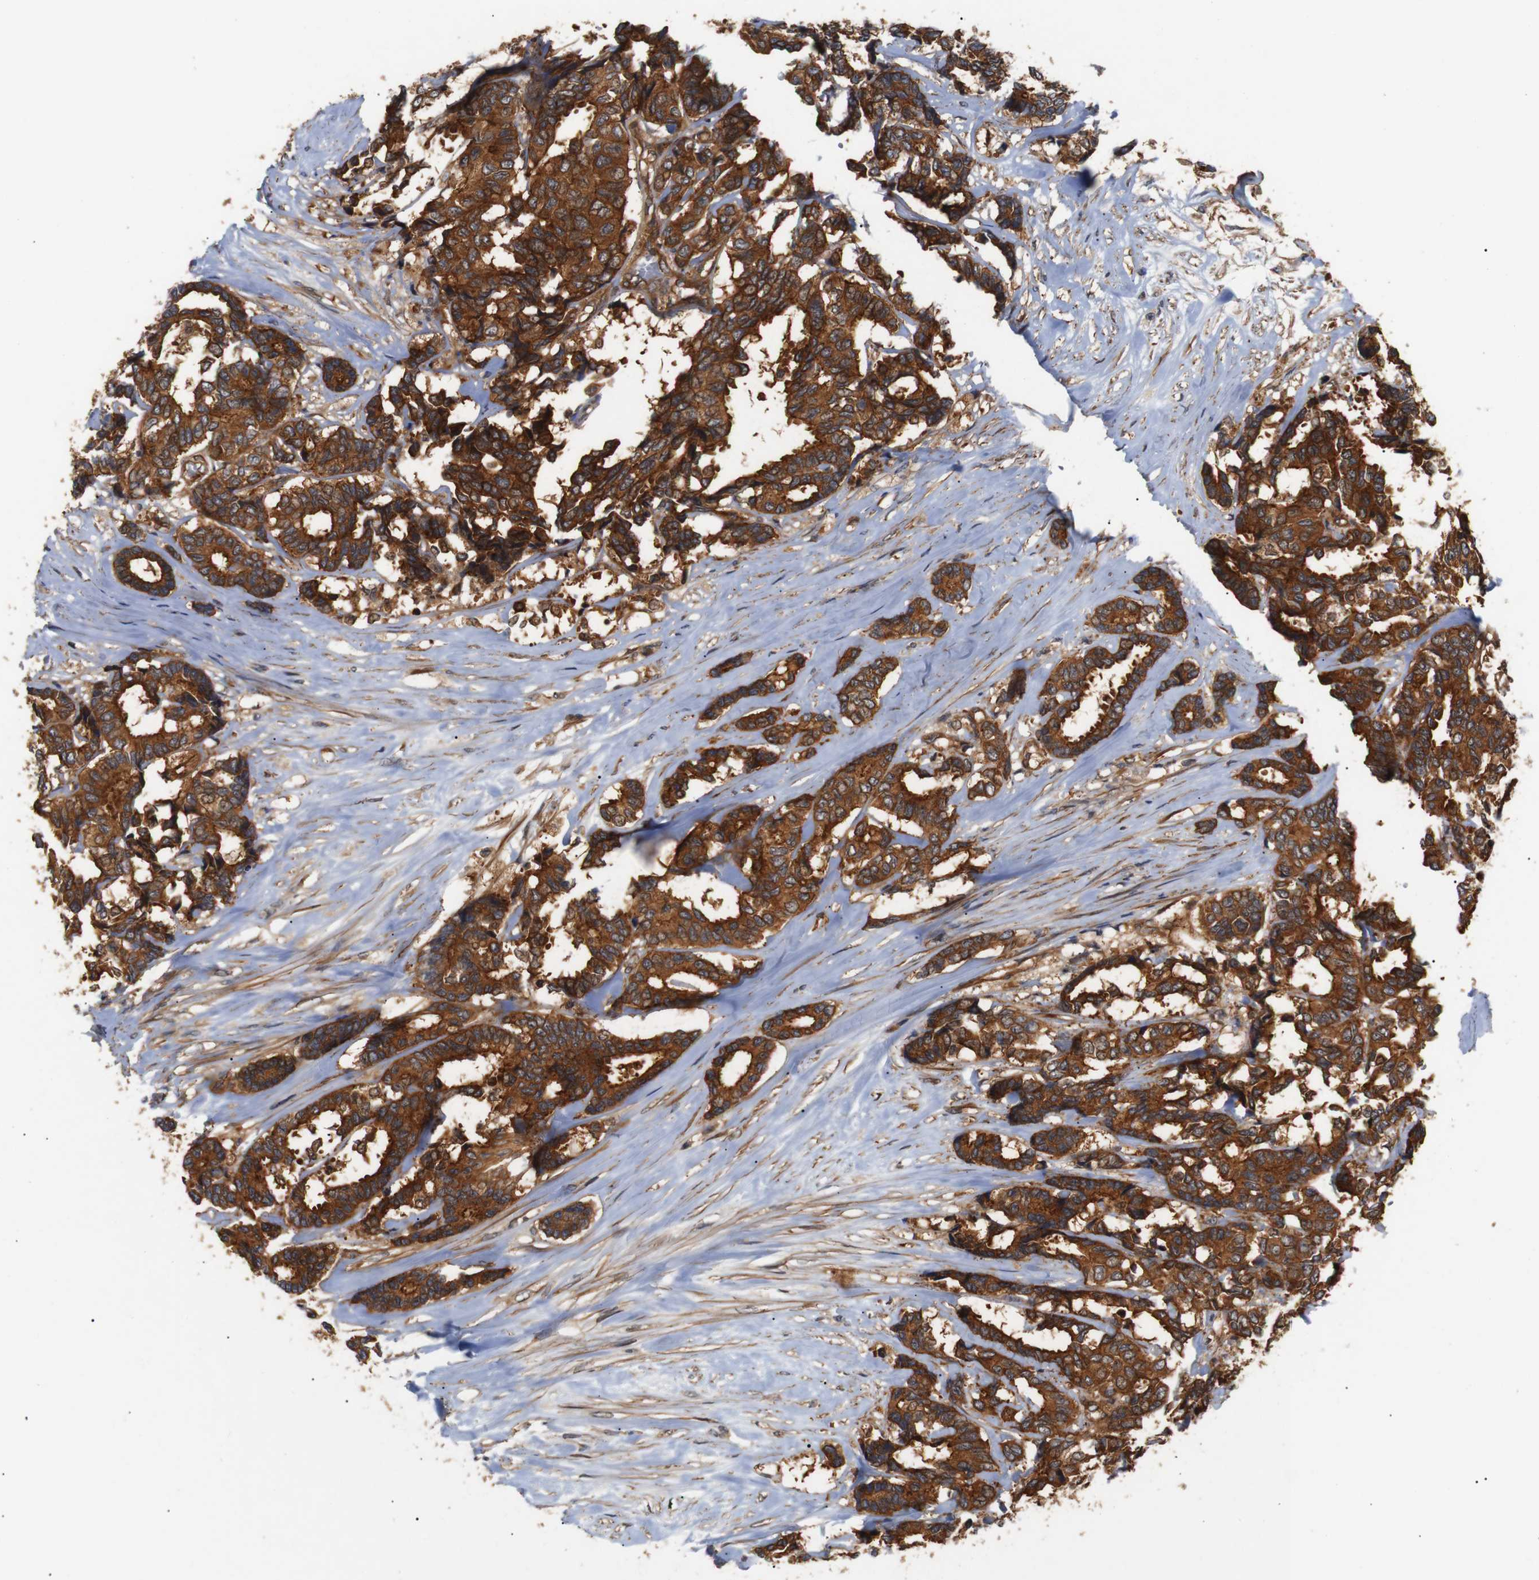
{"staining": {"intensity": "strong", "quantity": ">75%", "location": "cytoplasmic/membranous"}, "tissue": "breast cancer", "cell_type": "Tumor cells", "image_type": "cancer", "snomed": [{"axis": "morphology", "description": "Duct carcinoma"}, {"axis": "topography", "description": "Breast"}], "caption": "Breast cancer (intraductal carcinoma) stained for a protein (brown) shows strong cytoplasmic/membranous positive positivity in about >75% of tumor cells.", "gene": "PAWR", "patient": {"sex": "female", "age": 87}}